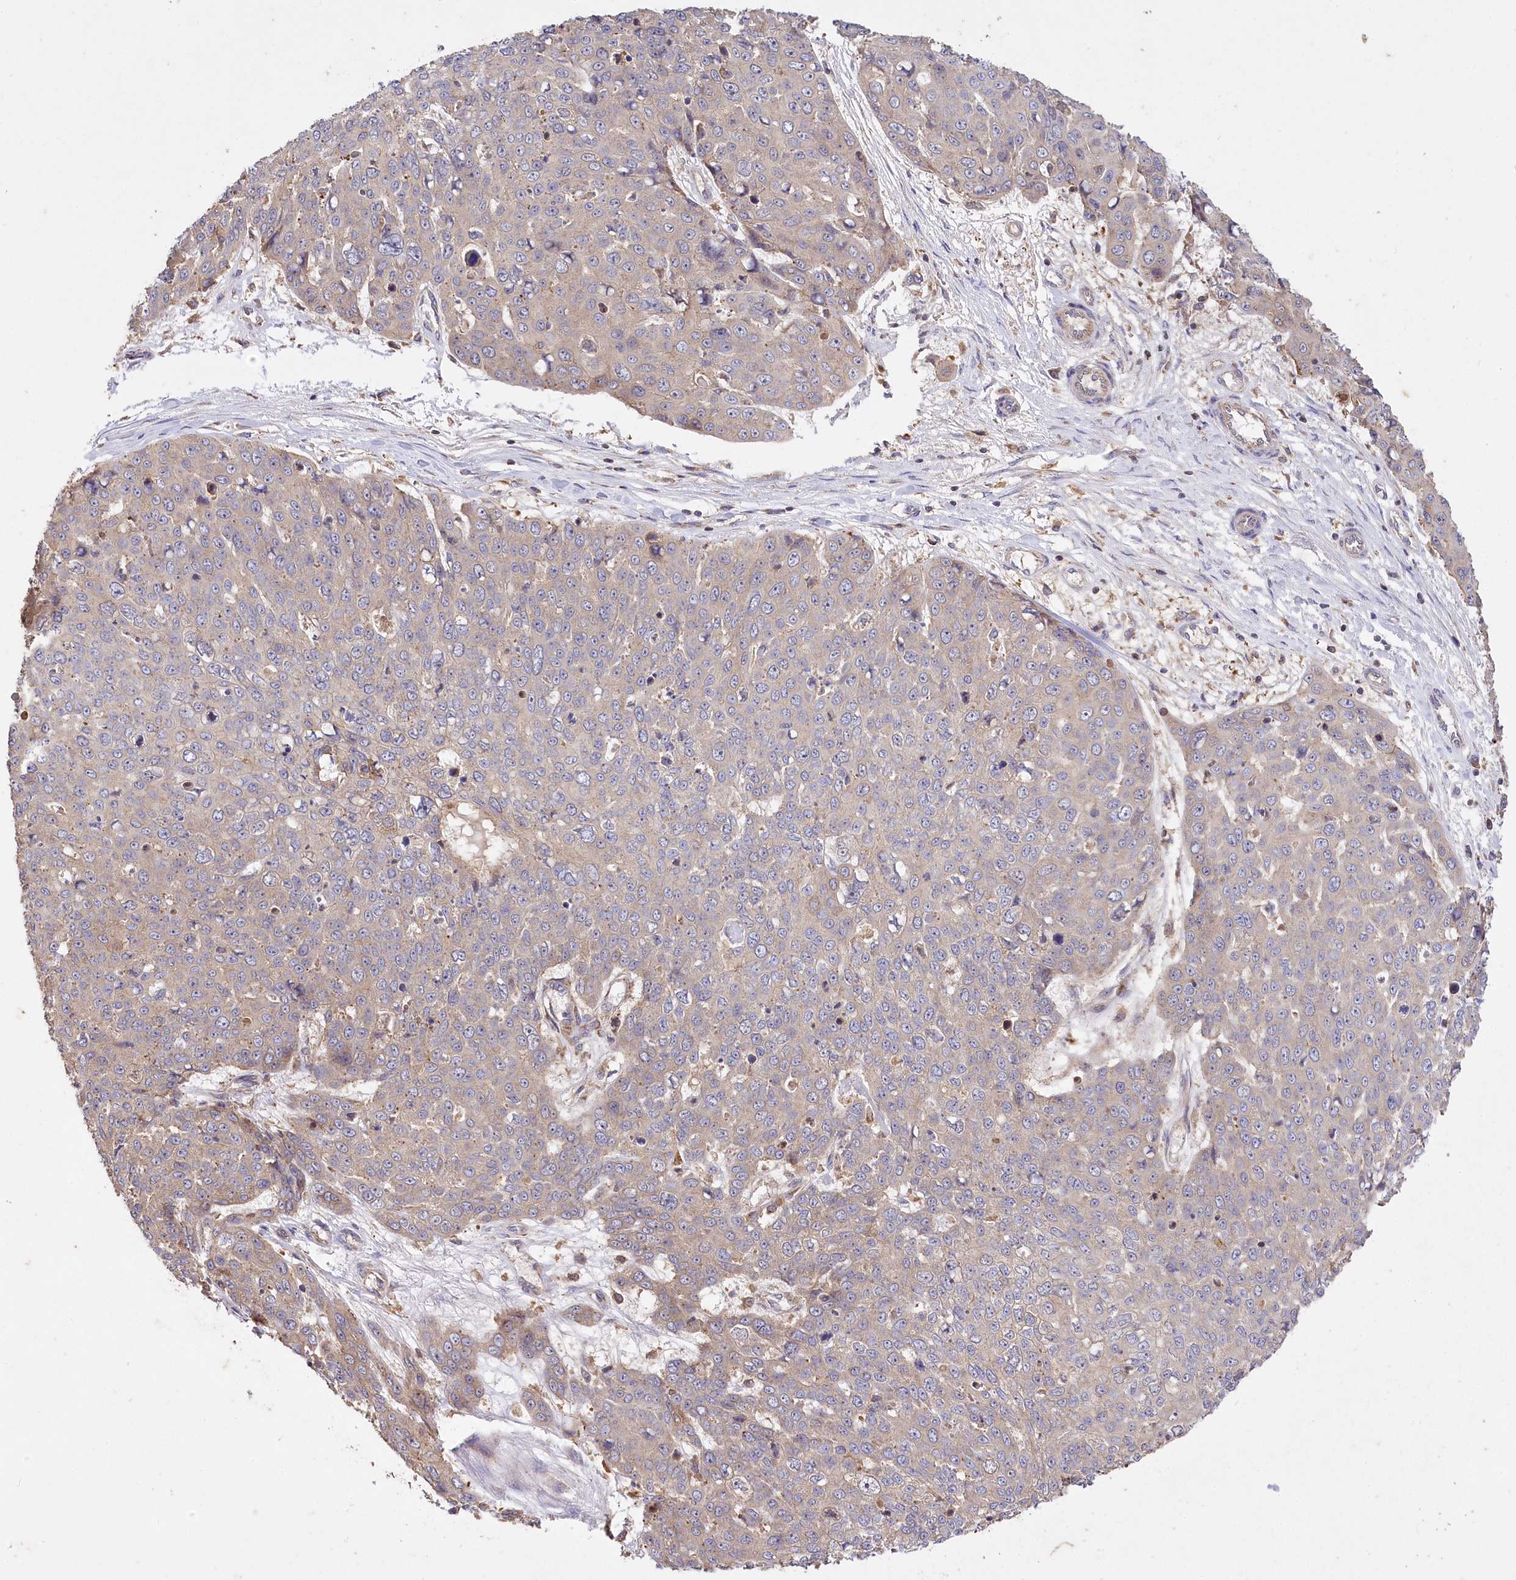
{"staining": {"intensity": "negative", "quantity": "none", "location": "none"}, "tissue": "skin cancer", "cell_type": "Tumor cells", "image_type": "cancer", "snomed": [{"axis": "morphology", "description": "Squamous cell carcinoma, NOS"}, {"axis": "topography", "description": "Skin"}], "caption": "An immunohistochemistry photomicrograph of skin cancer is shown. There is no staining in tumor cells of skin cancer.", "gene": "CARD19", "patient": {"sex": "male", "age": 71}}